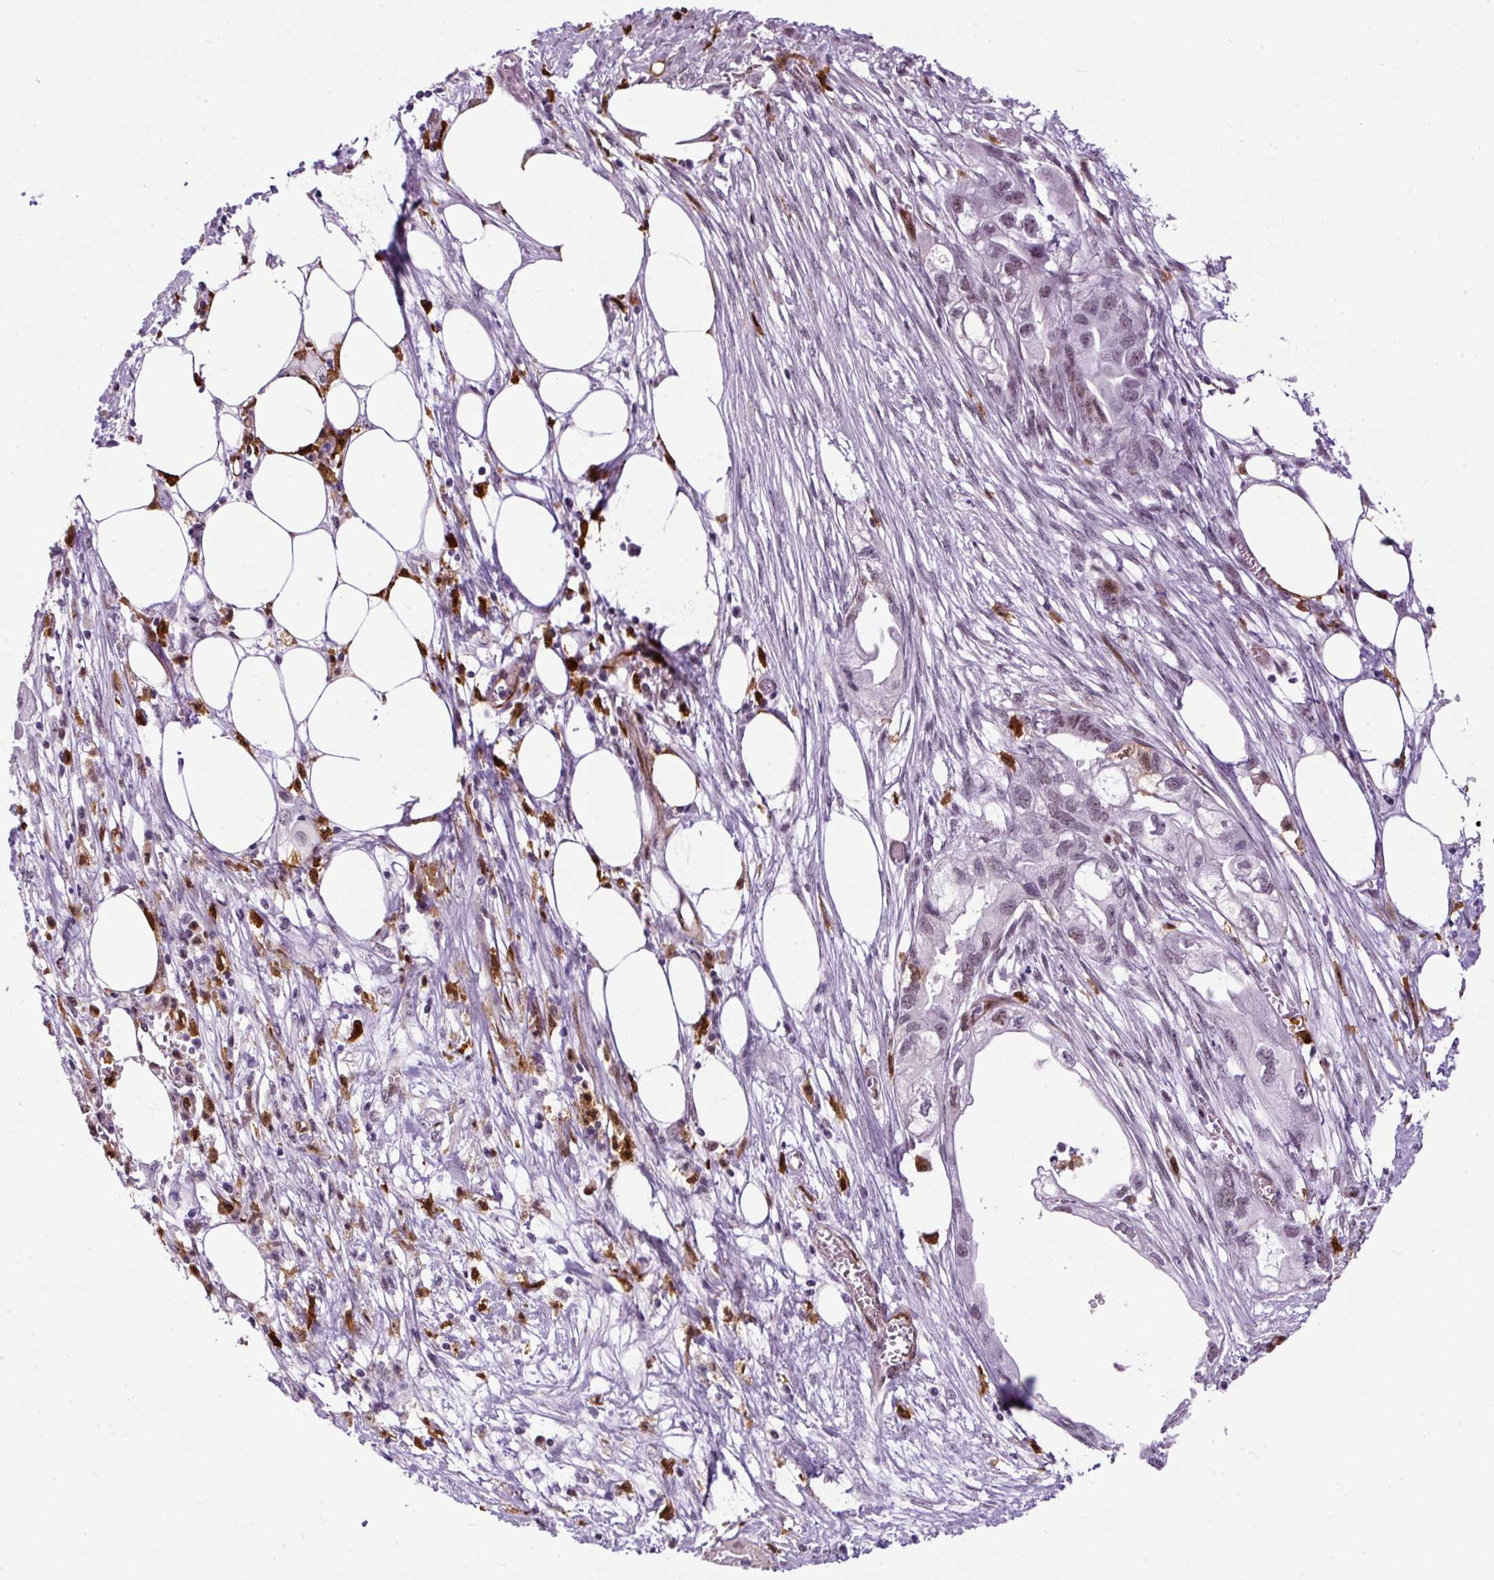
{"staining": {"intensity": "negative", "quantity": "none", "location": "none"}, "tissue": "endometrial cancer", "cell_type": "Tumor cells", "image_type": "cancer", "snomed": [{"axis": "morphology", "description": "Adenocarcinoma, NOS"}, {"axis": "morphology", "description": "Adenocarcinoma, metastatic, NOS"}, {"axis": "topography", "description": "Adipose tissue"}, {"axis": "topography", "description": "Endometrium"}], "caption": "DAB immunohistochemical staining of human endometrial cancer (adenocarcinoma) displays no significant expression in tumor cells.", "gene": "LUC7L2", "patient": {"sex": "female", "age": 67}}